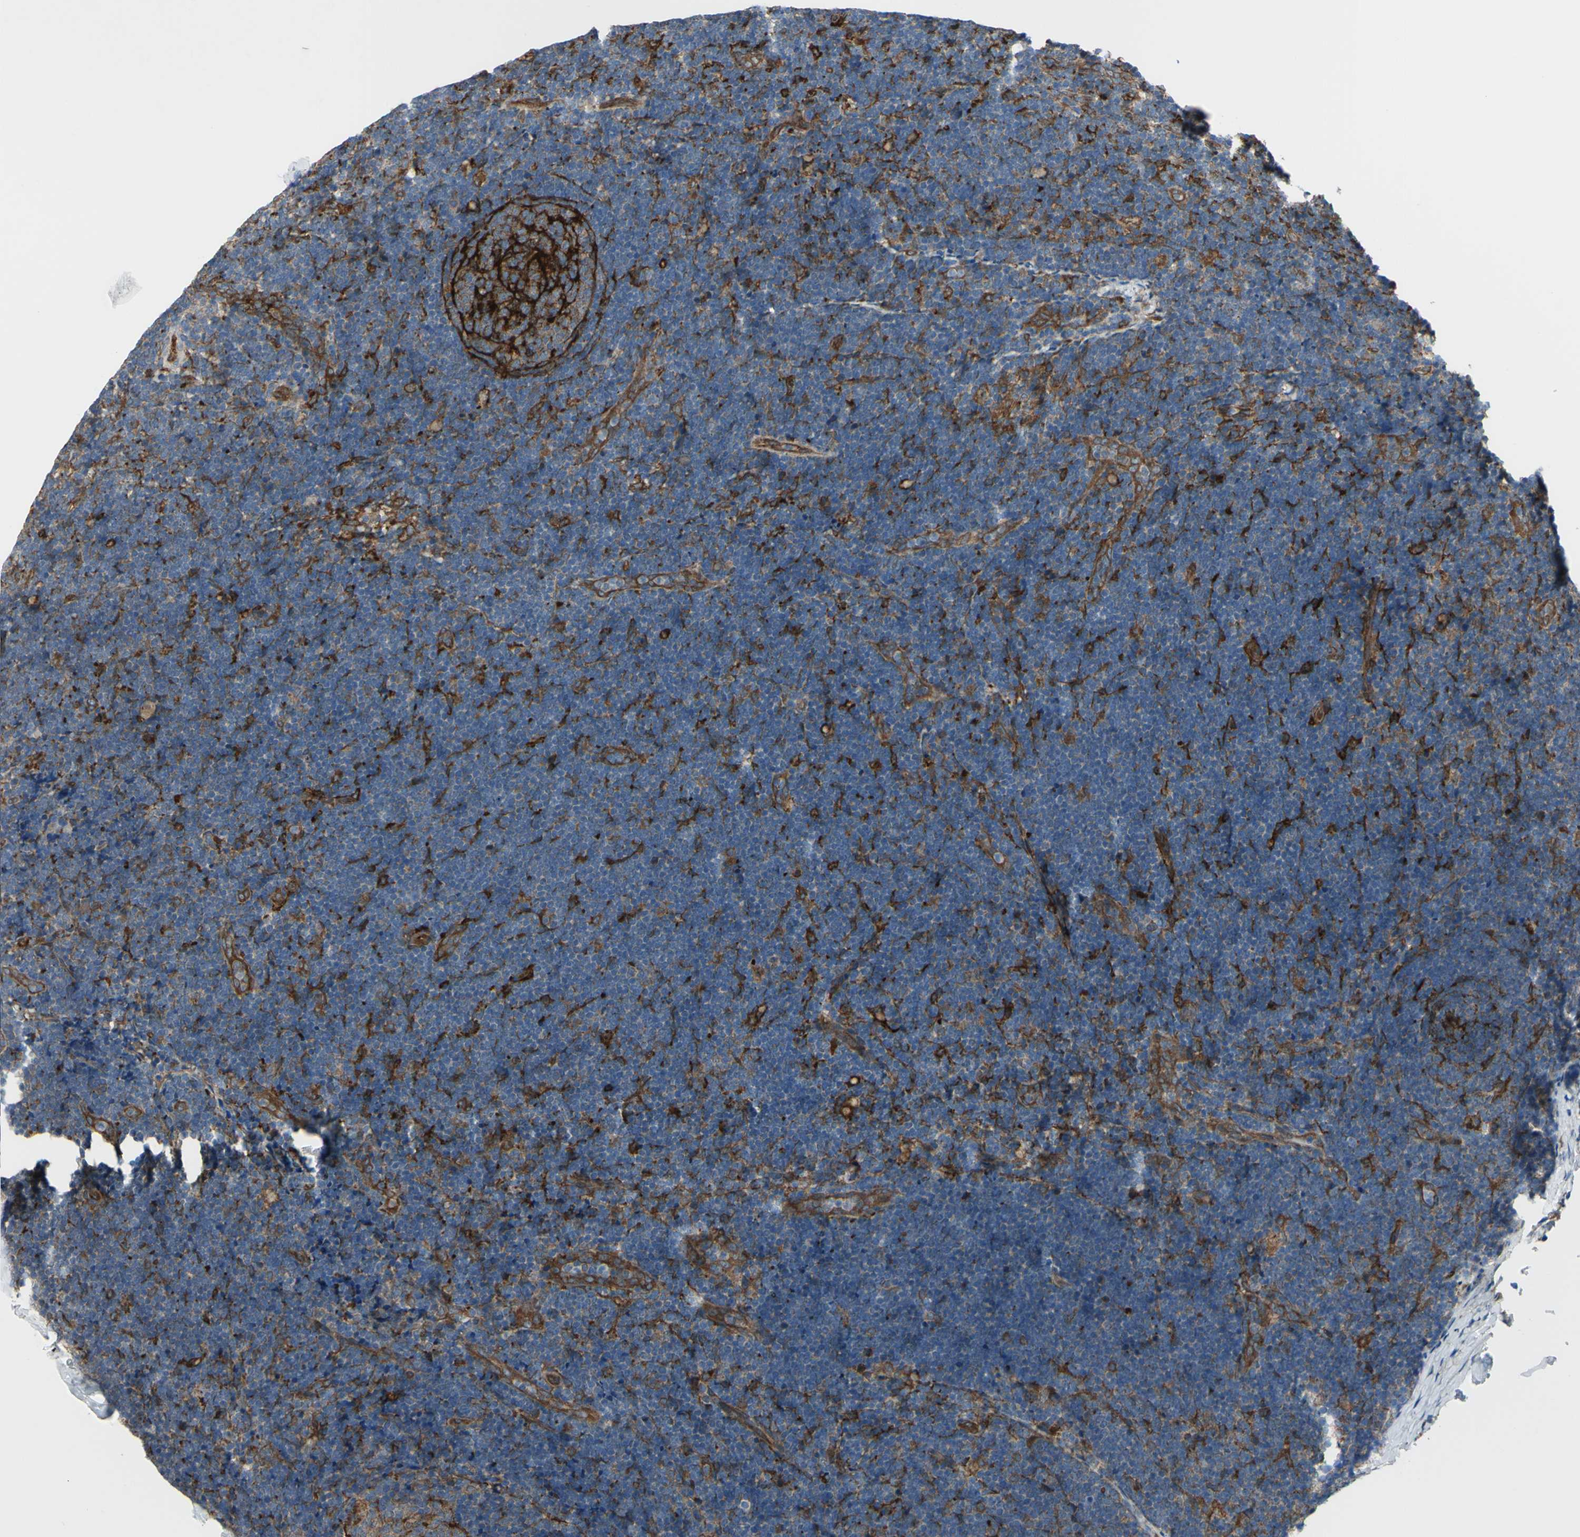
{"staining": {"intensity": "moderate", "quantity": ">75%", "location": "cytoplasmic/membranous"}, "tissue": "lymph node", "cell_type": "Germinal center cells", "image_type": "normal", "snomed": [{"axis": "morphology", "description": "Normal tissue, NOS"}, {"axis": "topography", "description": "Lymph node"}], "caption": "Immunohistochemical staining of unremarkable human lymph node exhibits medium levels of moderate cytoplasmic/membranous expression in approximately >75% of germinal center cells.", "gene": "IGSF9B", "patient": {"sex": "female", "age": 14}}